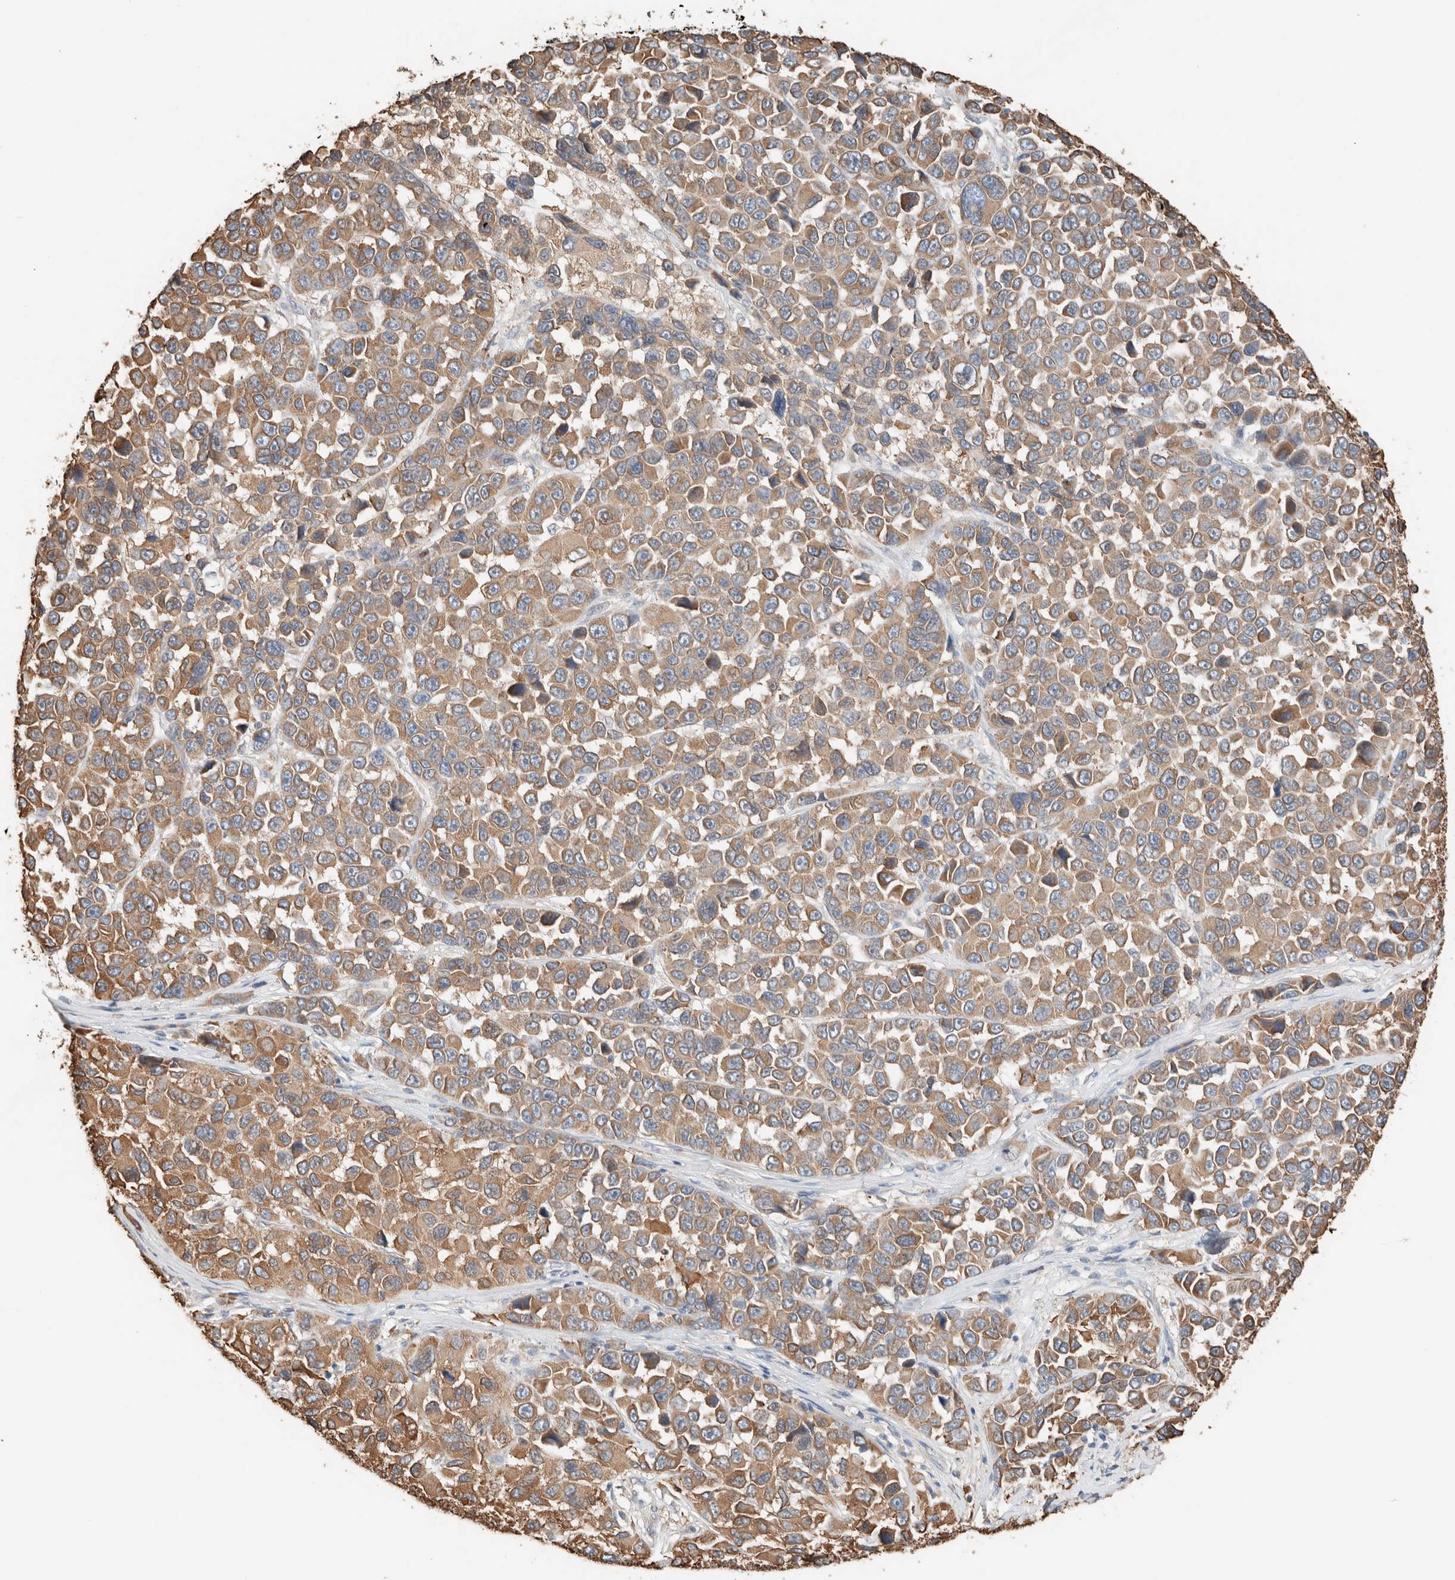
{"staining": {"intensity": "moderate", "quantity": ">75%", "location": "cytoplasmic/membranous"}, "tissue": "melanoma", "cell_type": "Tumor cells", "image_type": "cancer", "snomed": [{"axis": "morphology", "description": "Malignant melanoma, NOS"}, {"axis": "topography", "description": "Skin"}], "caption": "Immunohistochemical staining of malignant melanoma reveals medium levels of moderate cytoplasmic/membranous protein positivity in about >75% of tumor cells.", "gene": "TUBD1", "patient": {"sex": "male", "age": 53}}